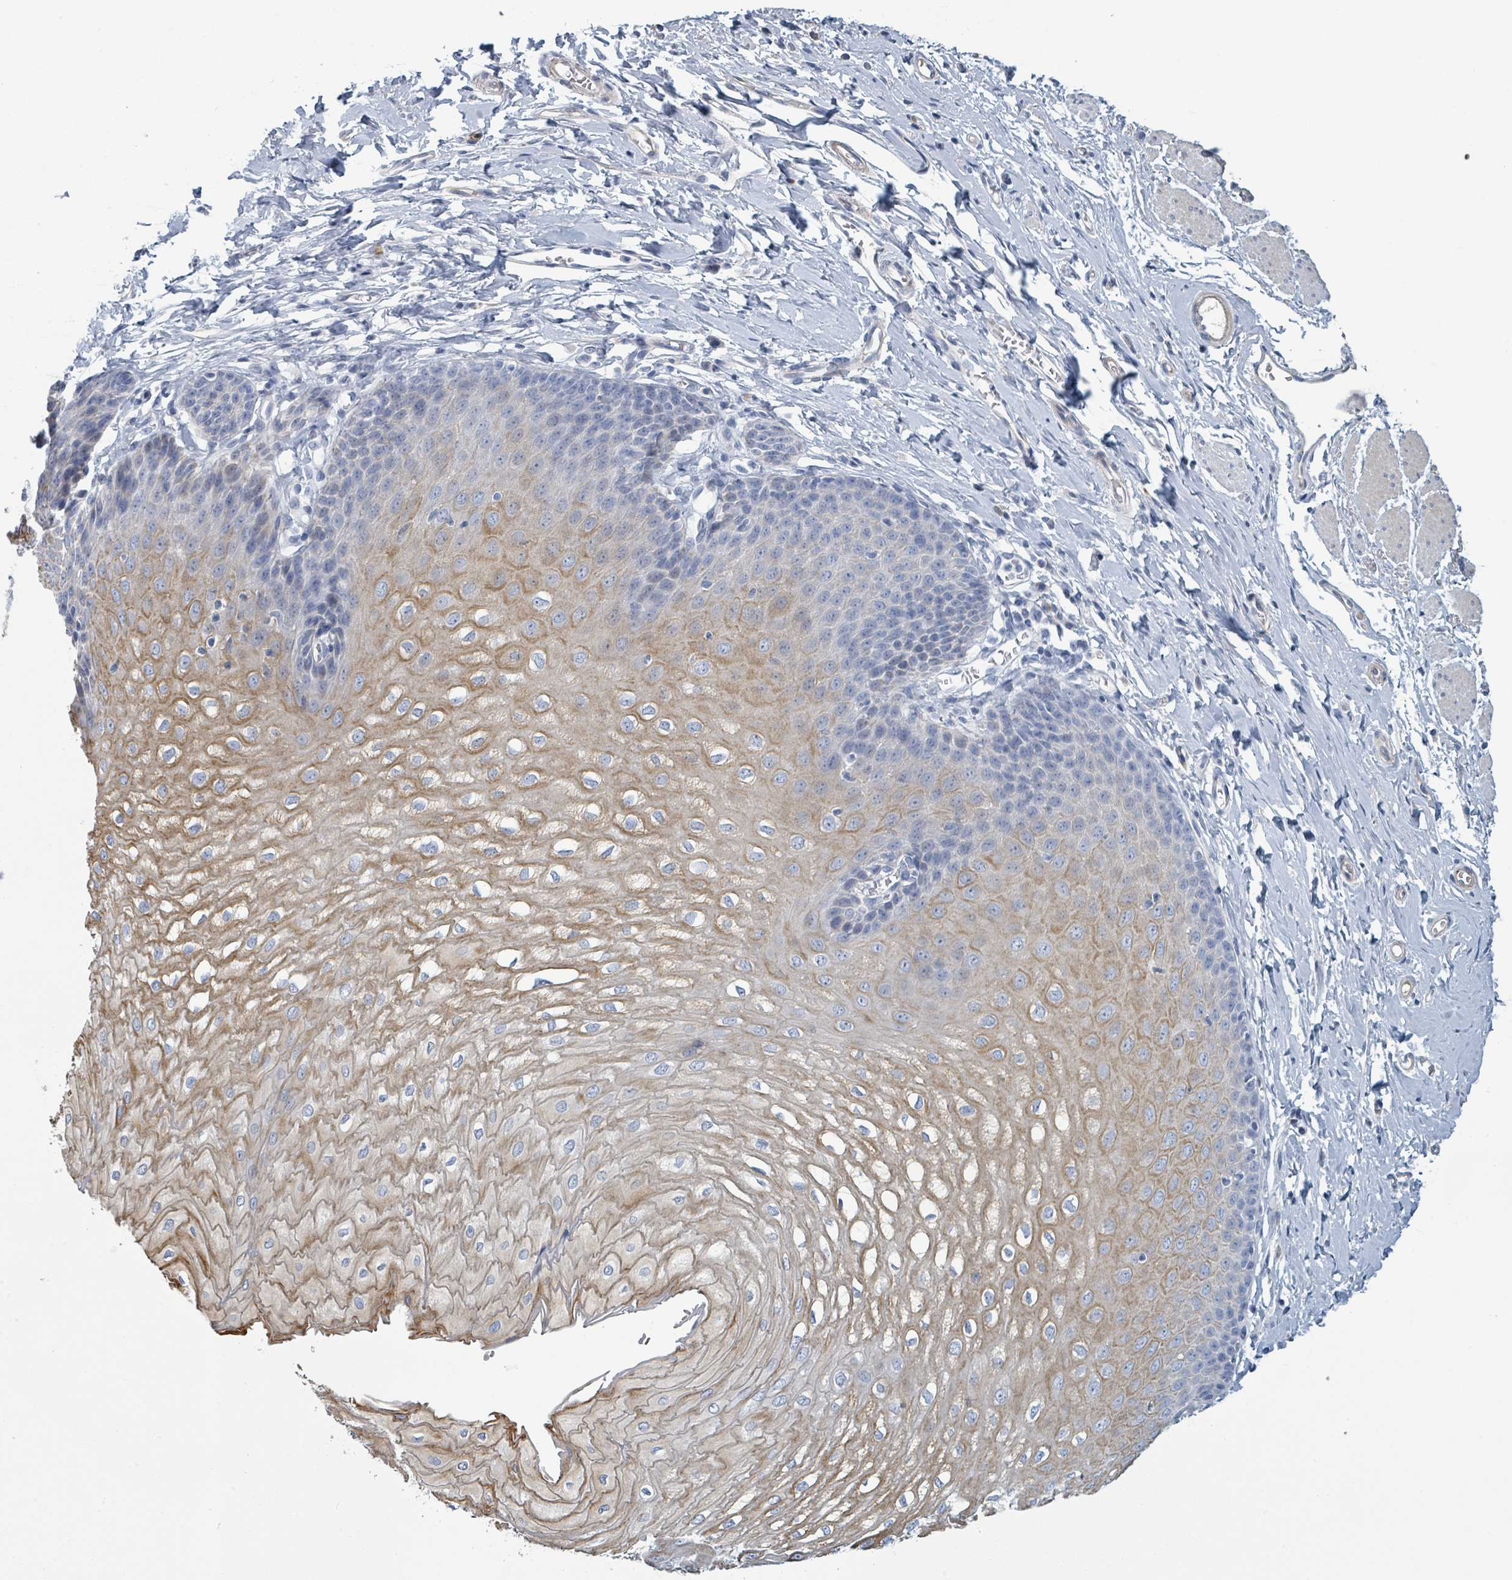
{"staining": {"intensity": "moderate", "quantity": "<25%", "location": "cytoplasmic/membranous"}, "tissue": "esophagus", "cell_type": "Squamous epithelial cells", "image_type": "normal", "snomed": [{"axis": "morphology", "description": "Normal tissue, NOS"}, {"axis": "topography", "description": "Esophagus"}], "caption": "Immunohistochemical staining of normal human esophagus shows low levels of moderate cytoplasmic/membranous expression in approximately <25% of squamous epithelial cells.", "gene": "RAB33B", "patient": {"sex": "male", "age": 70}}